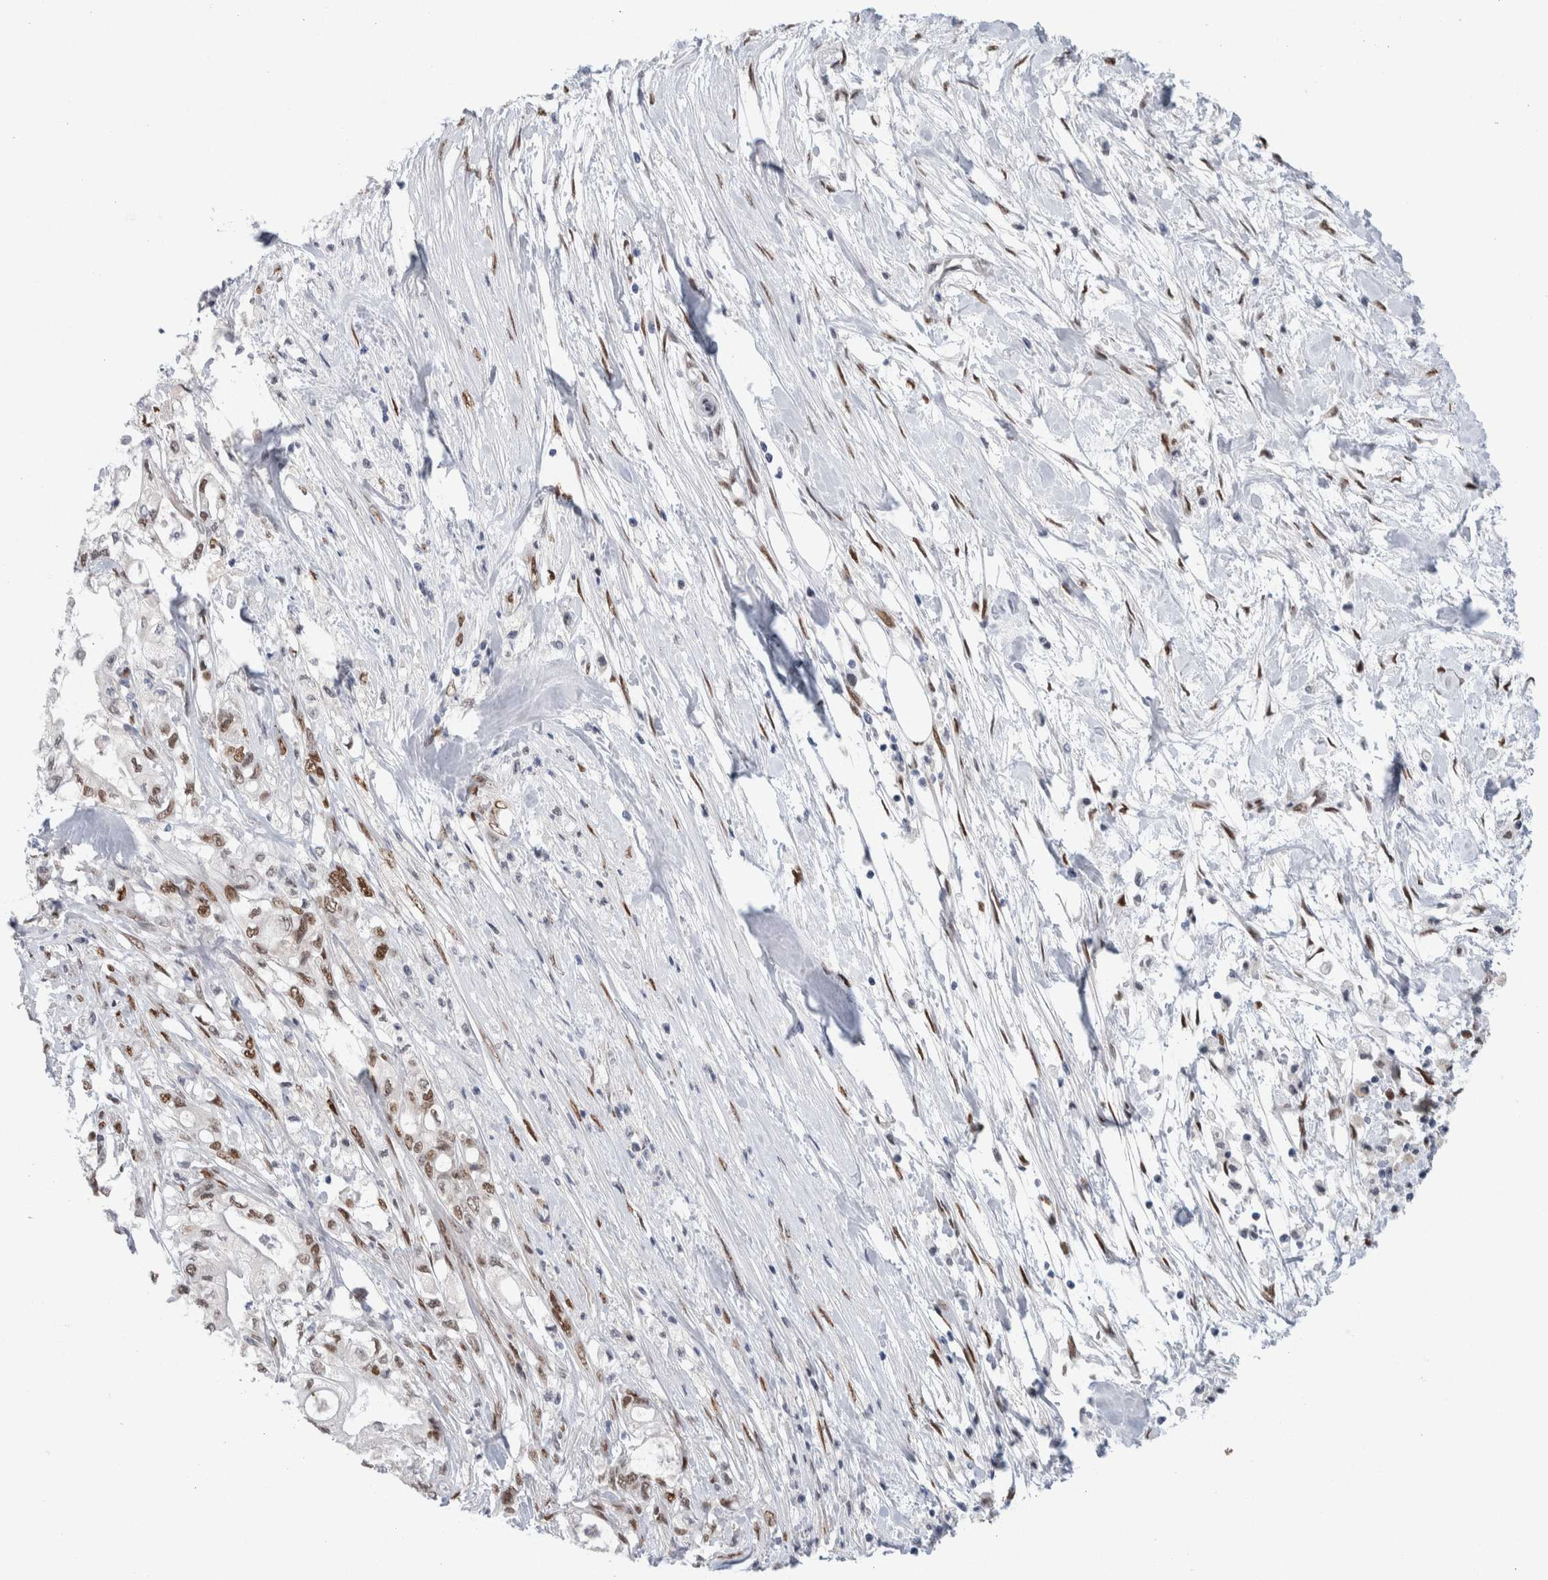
{"staining": {"intensity": "moderate", "quantity": "<25%", "location": "nuclear"}, "tissue": "pancreatic cancer", "cell_type": "Tumor cells", "image_type": "cancer", "snomed": [{"axis": "morphology", "description": "Adenocarcinoma, NOS"}, {"axis": "topography", "description": "Pancreas"}], "caption": "Pancreatic adenocarcinoma was stained to show a protein in brown. There is low levels of moderate nuclear positivity in about <25% of tumor cells.", "gene": "PRMT1", "patient": {"sex": "male", "age": 79}}